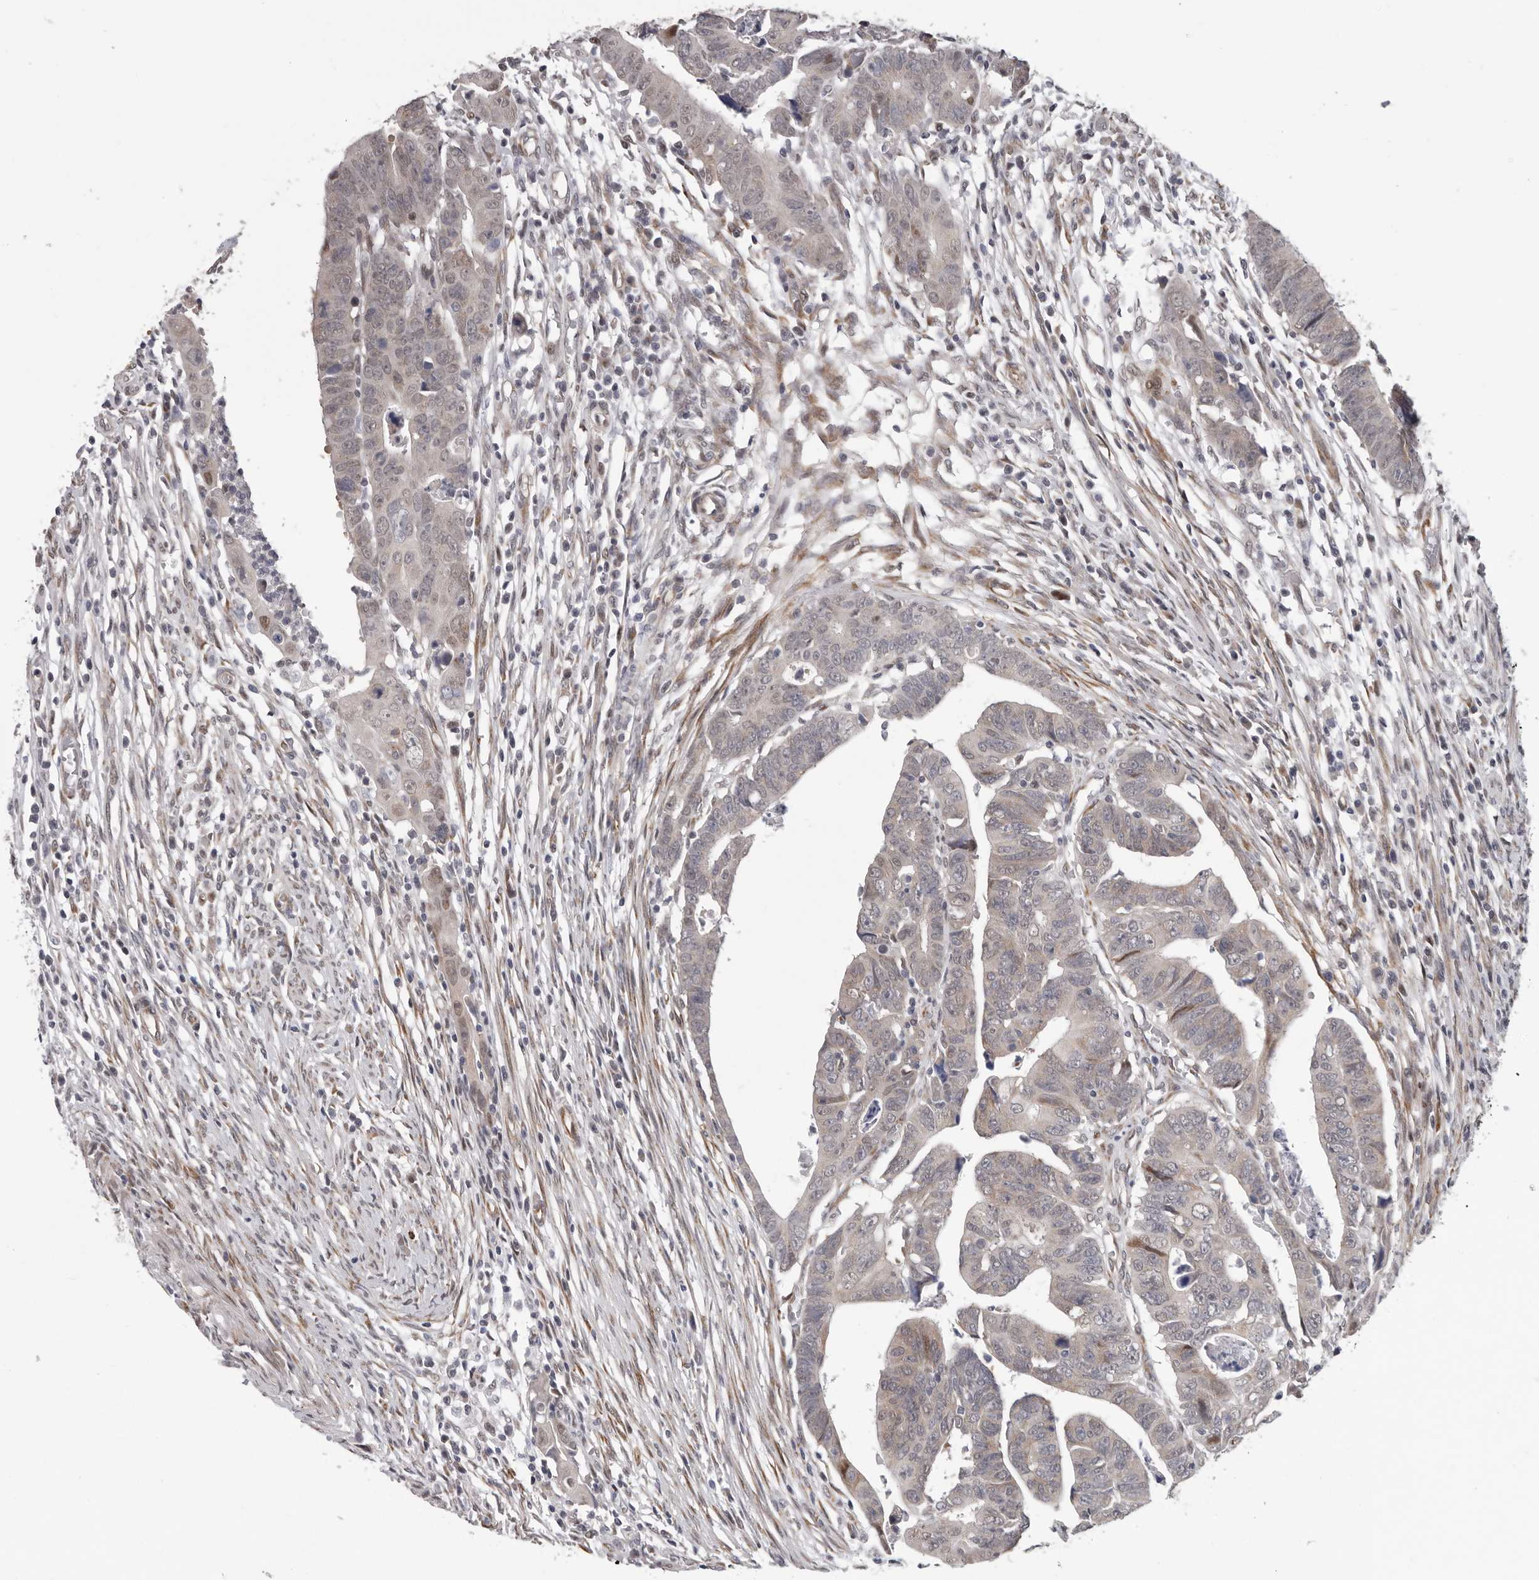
{"staining": {"intensity": "weak", "quantity": "<25%", "location": "nuclear"}, "tissue": "colorectal cancer", "cell_type": "Tumor cells", "image_type": "cancer", "snomed": [{"axis": "morphology", "description": "Adenocarcinoma, NOS"}, {"axis": "topography", "description": "Rectum"}], "caption": "Colorectal adenocarcinoma was stained to show a protein in brown. There is no significant expression in tumor cells.", "gene": "RALGPS2", "patient": {"sex": "female", "age": 65}}